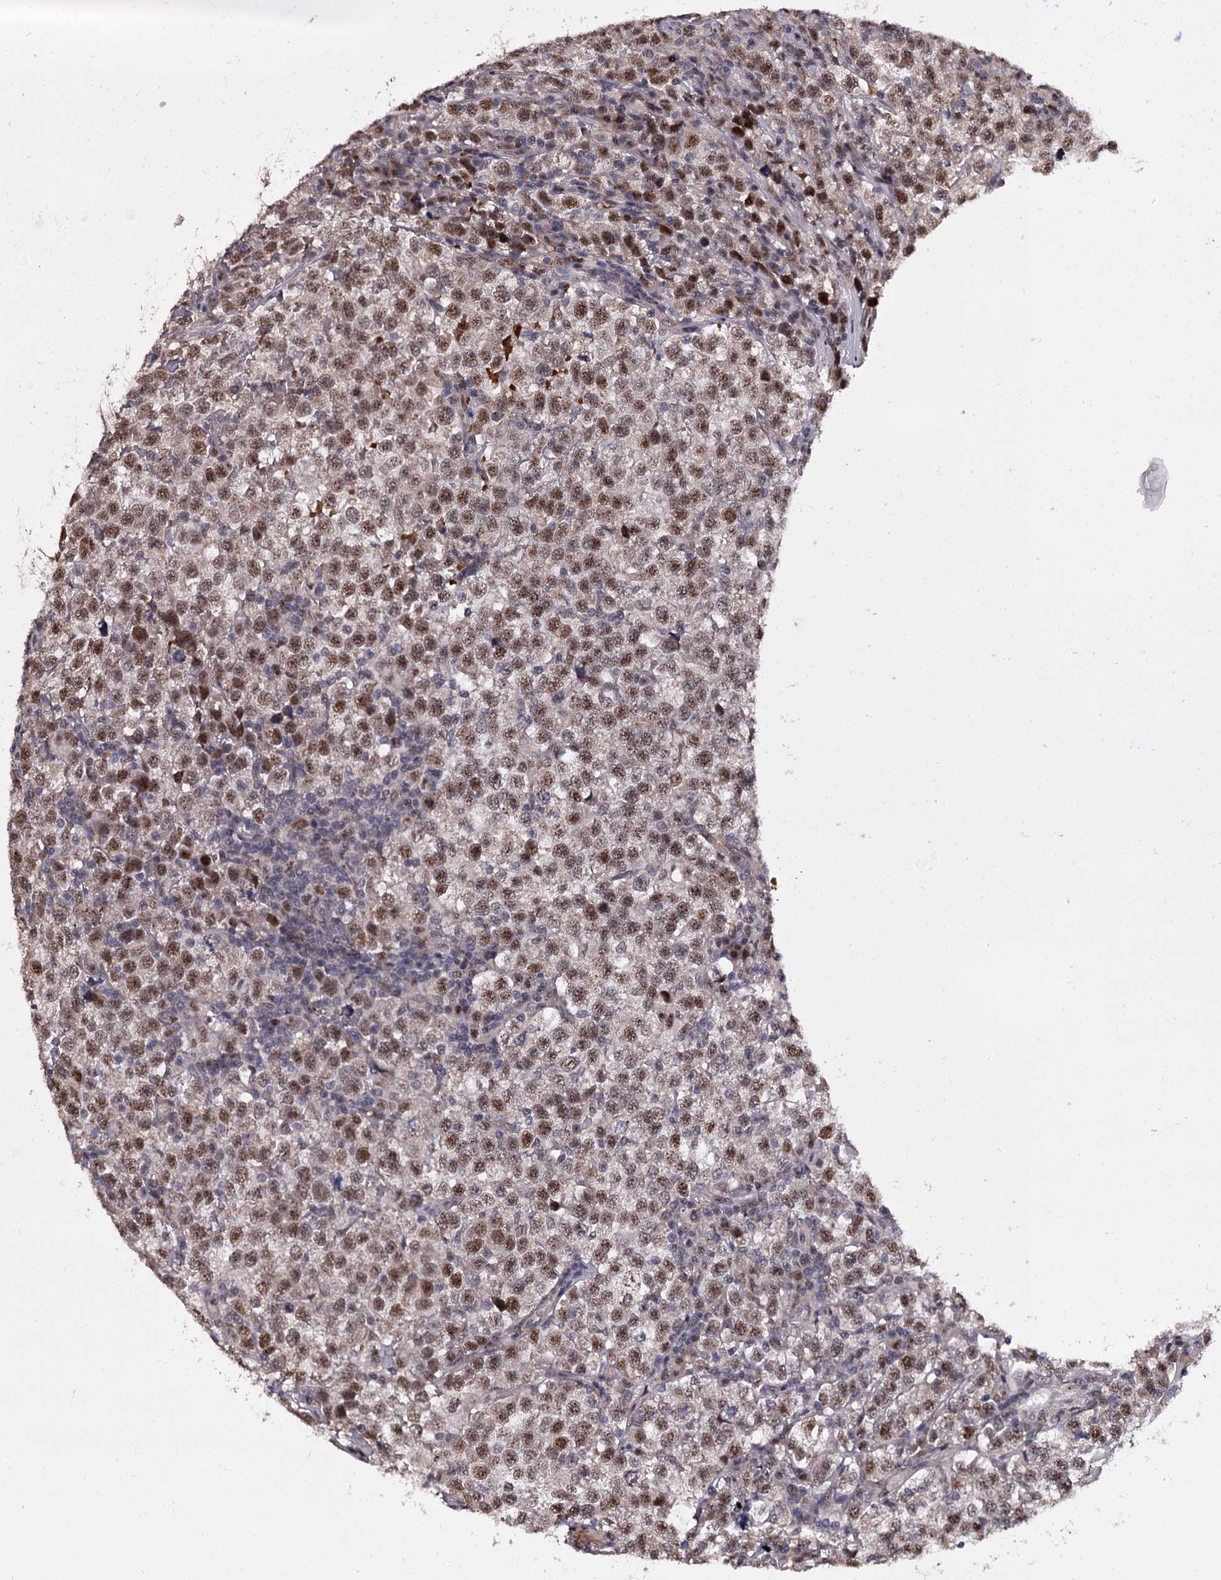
{"staining": {"intensity": "moderate", "quantity": ">75%", "location": "nuclear"}, "tissue": "testis cancer", "cell_type": "Tumor cells", "image_type": "cancer", "snomed": [{"axis": "morphology", "description": "Normal tissue, NOS"}, {"axis": "morphology", "description": "Seminoma, NOS"}, {"axis": "topography", "description": "Testis"}], "caption": "Immunohistochemistry of testis seminoma exhibits medium levels of moderate nuclear staining in approximately >75% of tumor cells. (Stains: DAB (3,3'-diaminobenzidine) in brown, nuclei in blue, Microscopy: brightfield microscopy at high magnification).", "gene": "RNF44", "patient": {"sex": "male", "age": 43}}